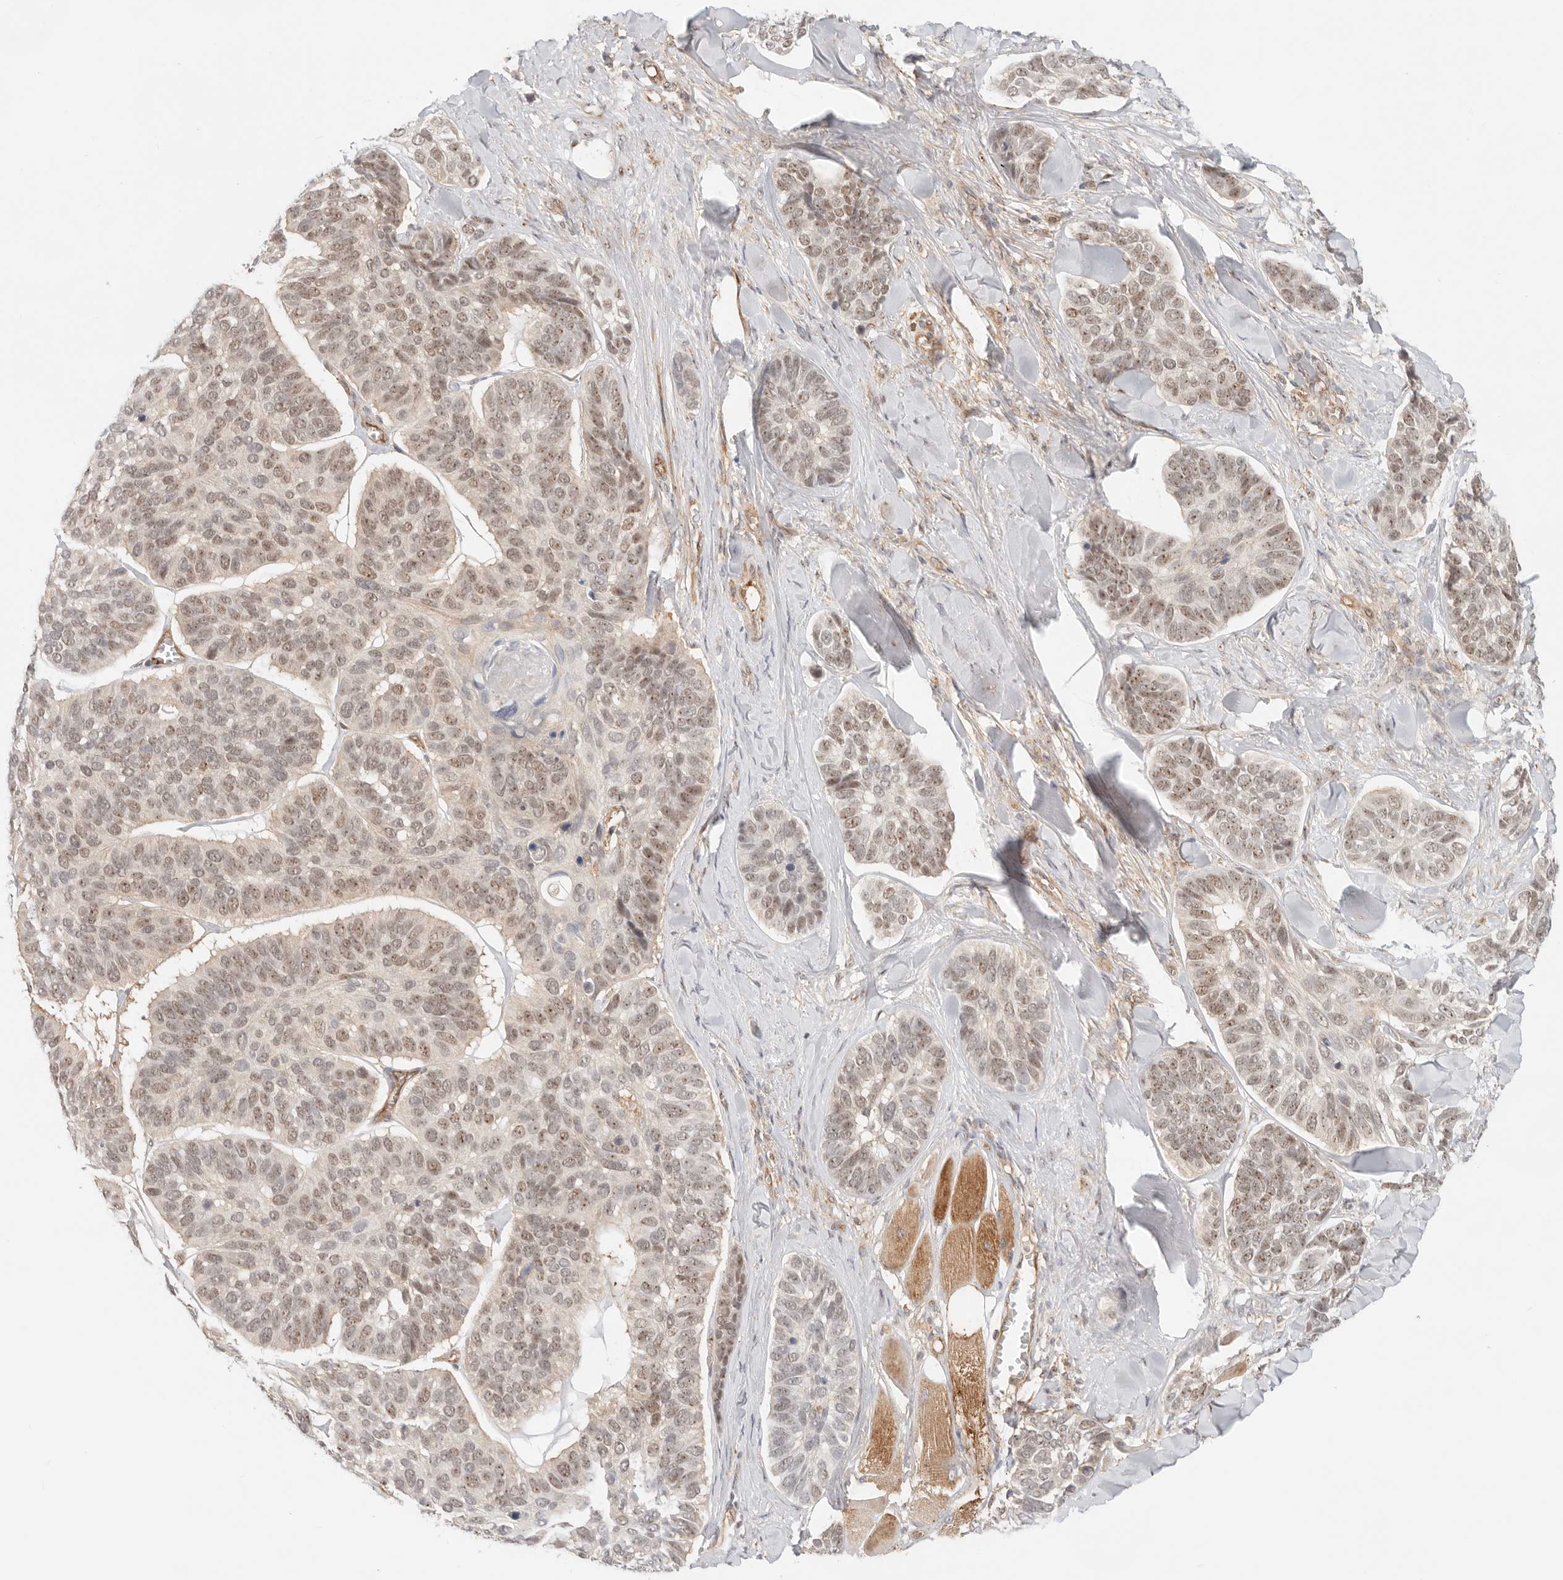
{"staining": {"intensity": "moderate", "quantity": ">75%", "location": "nuclear"}, "tissue": "skin cancer", "cell_type": "Tumor cells", "image_type": "cancer", "snomed": [{"axis": "morphology", "description": "Basal cell carcinoma"}, {"axis": "topography", "description": "Skin"}], "caption": "This histopathology image exhibits immunohistochemistry staining of skin basal cell carcinoma, with medium moderate nuclear positivity in approximately >75% of tumor cells.", "gene": "HEXD", "patient": {"sex": "male", "age": 62}}